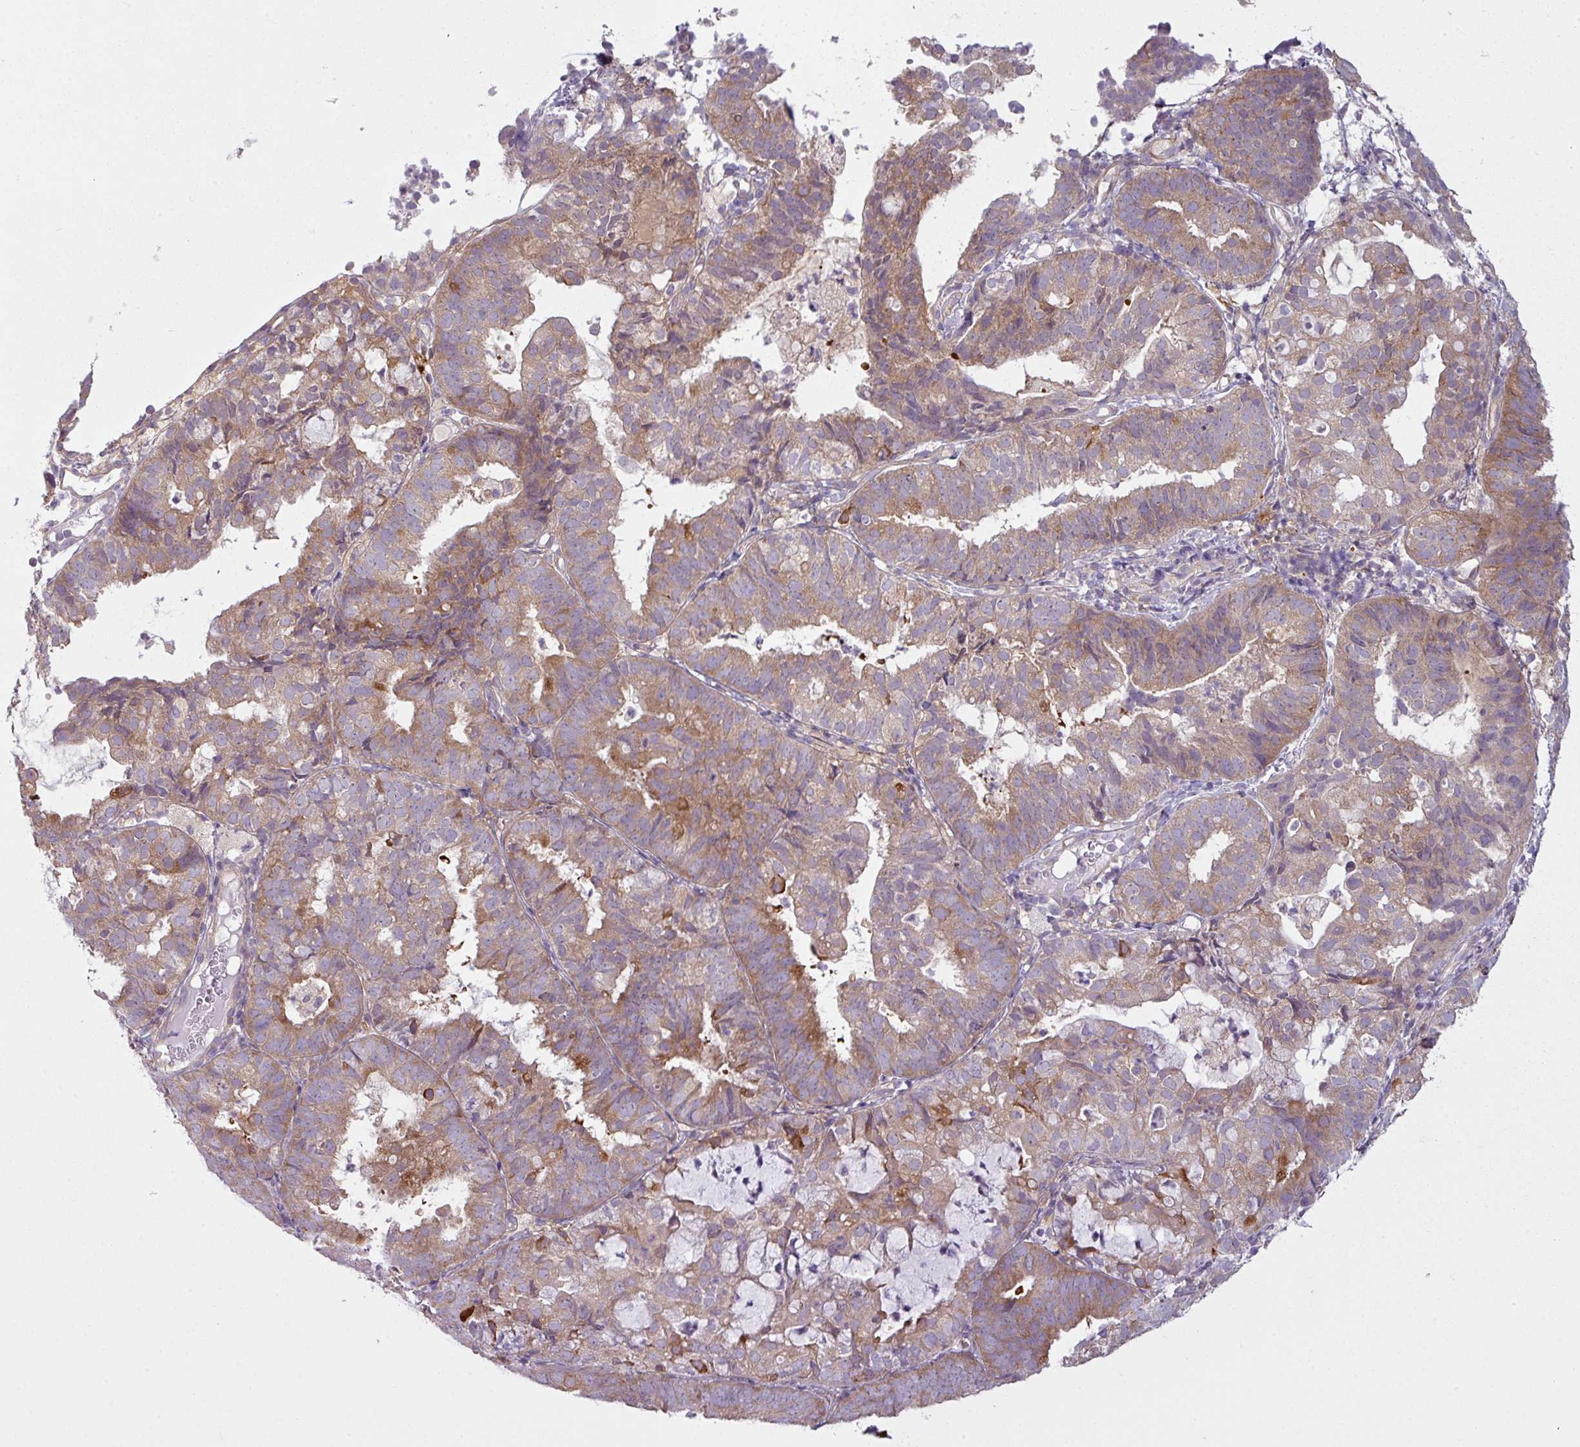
{"staining": {"intensity": "moderate", "quantity": "25%-75%", "location": "cytoplasmic/membranous"}, "tissue": "endometrial cancer", "cell_type": "Tumor cells", "image_type": "cancer", "snomed": [{"axis": "morphology", "description": "Adenocarcinoma, NOS"}, {"axis": "topography", "description": "Endometrium"}], "caption": "A brown stain shows moderate cytoplasmic/membranous positivity of a protein in human endometrial adenocarcinoma tumor cells.", "gene": "CAMK2B", "patient": {"sex": "female", "age": 80}}